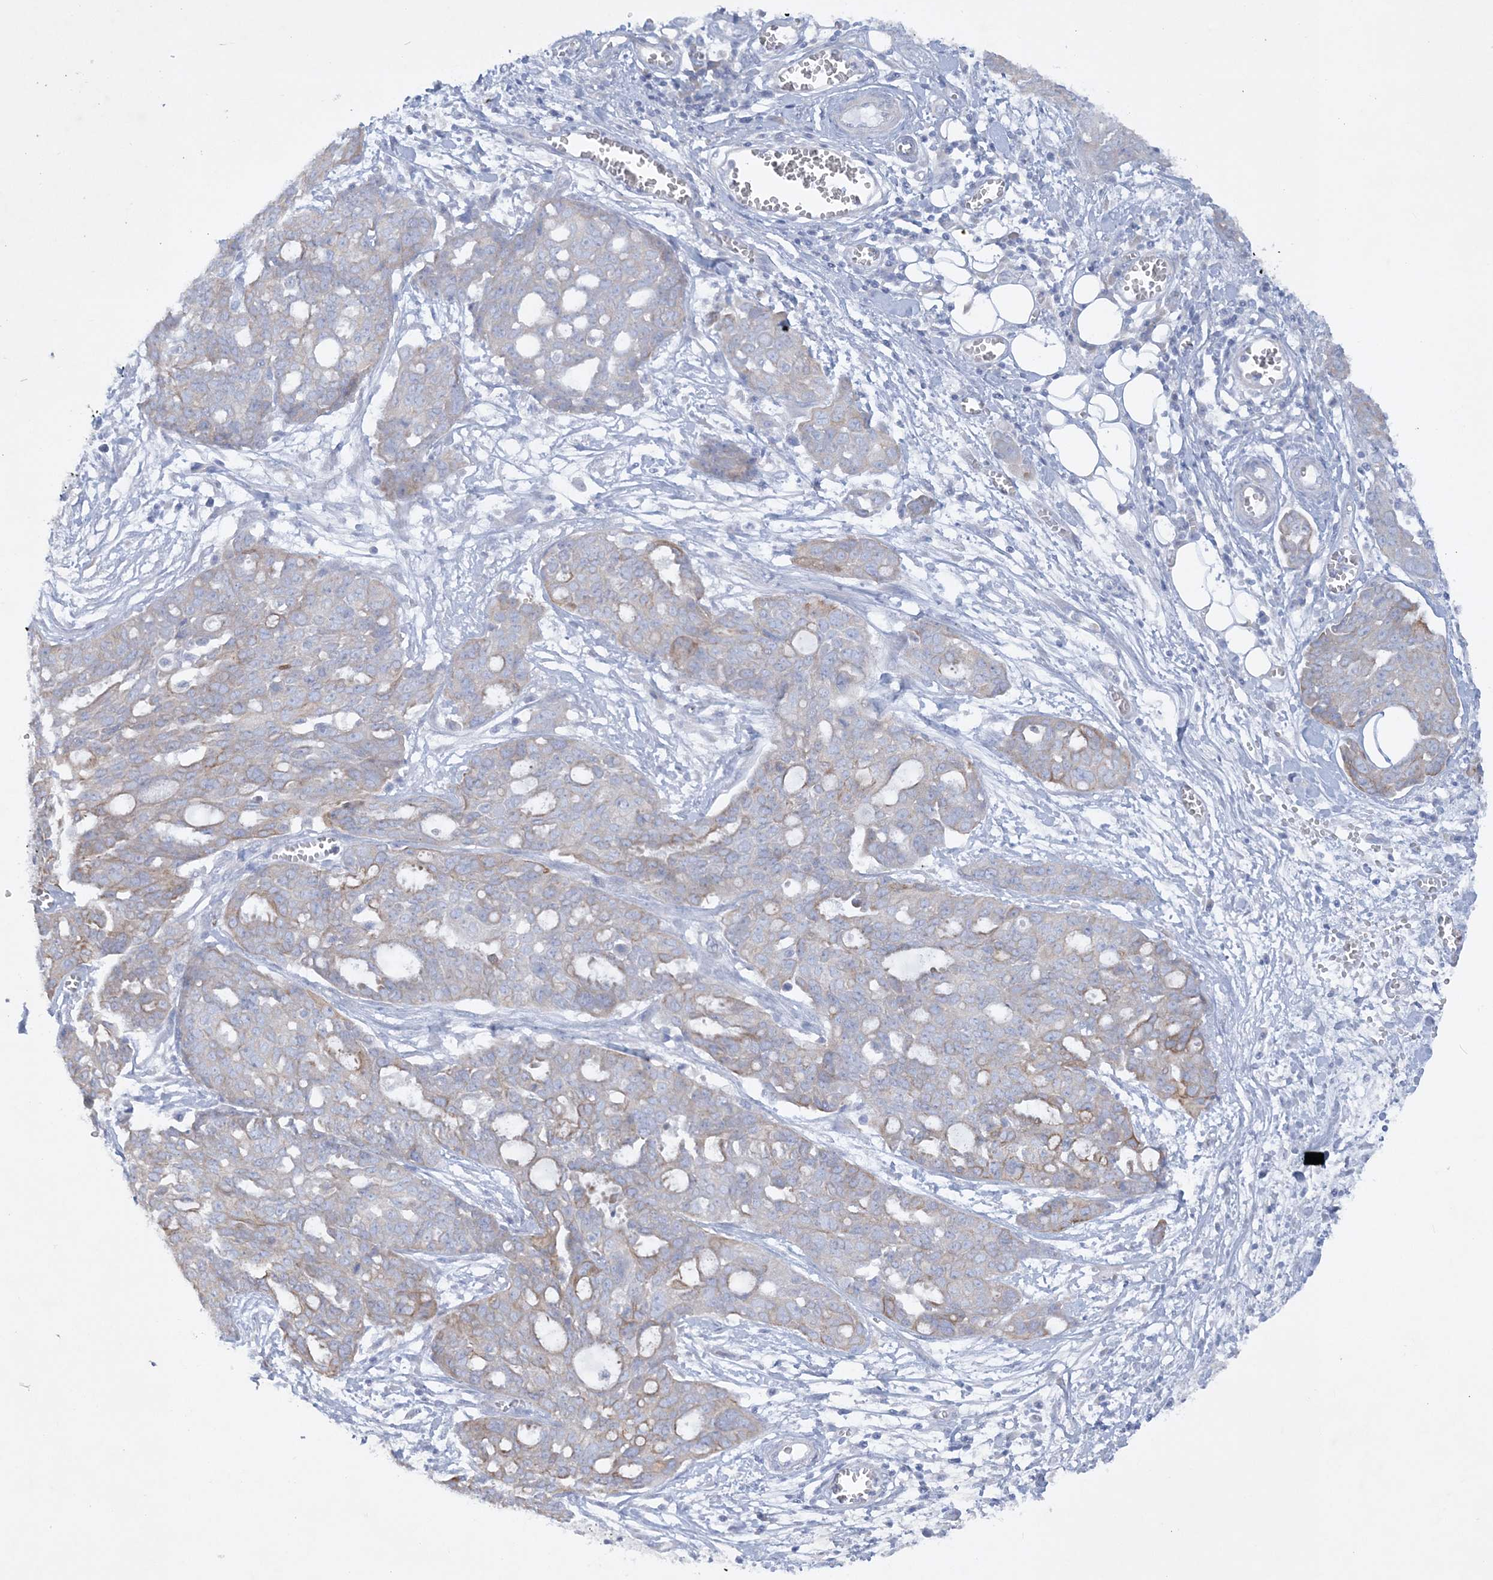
{"staining": {"intensity": "weak", "quantity": "<25%", "location": "cytoplasmic/membranous"}, "tissue": "ovarian cancer", "cell_type": "Tumor cells", "image_type": "cancer", "snomed": [{"axis": "morphology", "description": "Cystadenocarcinoma, serous, NOS"}, {"axis": "topography", "description": "Soft tissue"}, {"axis": "topography", "description": "Ovary"}], "caption": "High power microscopy histopathology image of an IHC image of ovarian cancer, revealing no significant positivity in tumor cells.", "gene": "FARSB", "patient": {"sex": "female", "age": 57}}